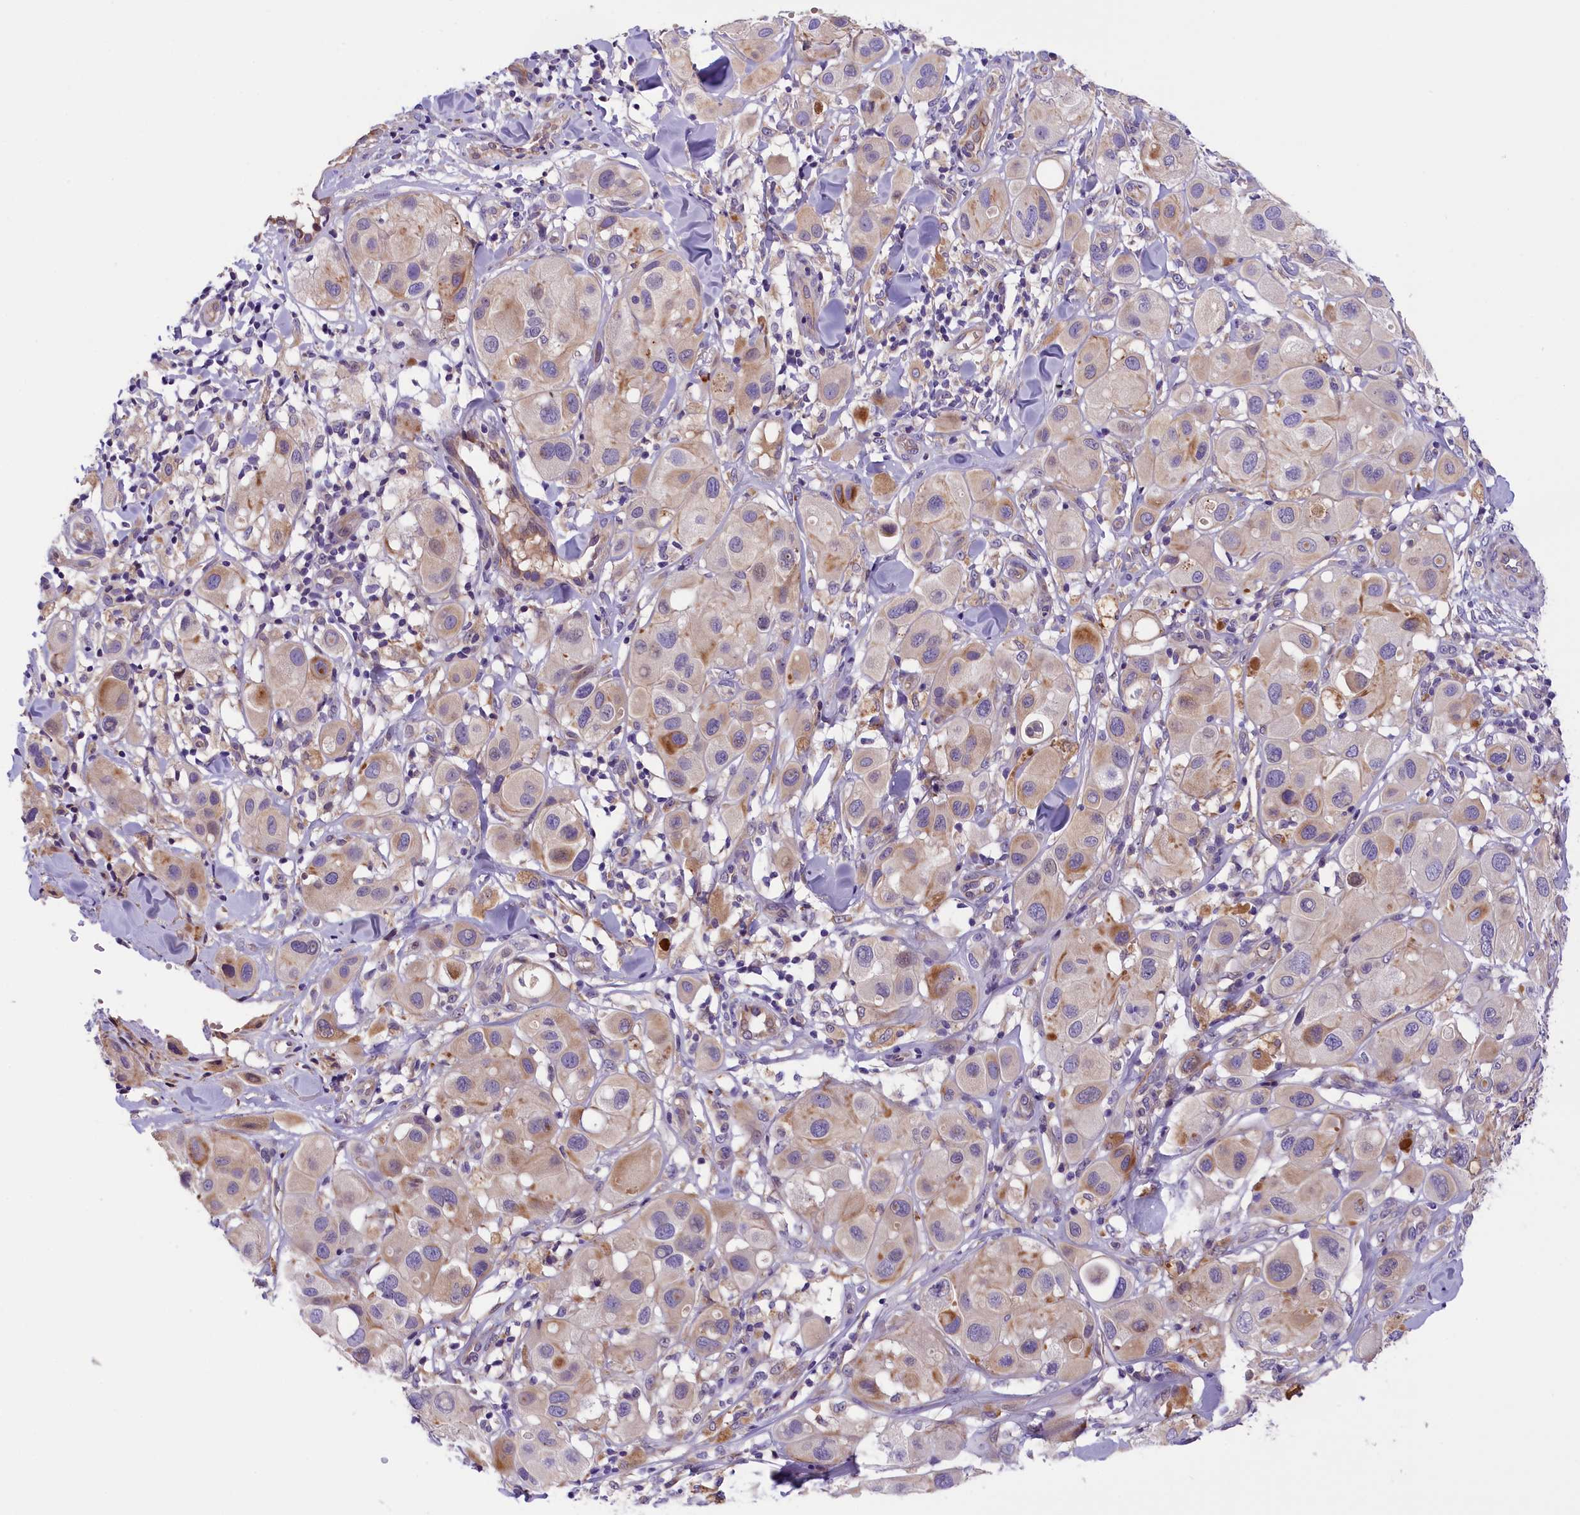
{"staining": {"intensity": "moderate", "quantity": "<25%", "location": "cytoplasmic/membranous"}, "tissue": "melanoma", "cell_type": "Tumor cells", "image_type": "cancer", "snomed": [{"axis": "morphology", "description": "Malignant melanoma, Metastatic site"}, {"axis": "topography", "description": "Skin"}], "caption": "Melanoma stained with immunohistochemistry (IHC) displays moderate cytoplasmic/membranous positivity in approximately <25% of tumor cells. The staining was performed using DAB, with brown indicating positive protein expression. Nuclei are stained blue with hematoxylin.", "gene": "CCDC32", "patient": {"sex": "male", "age": 41}}